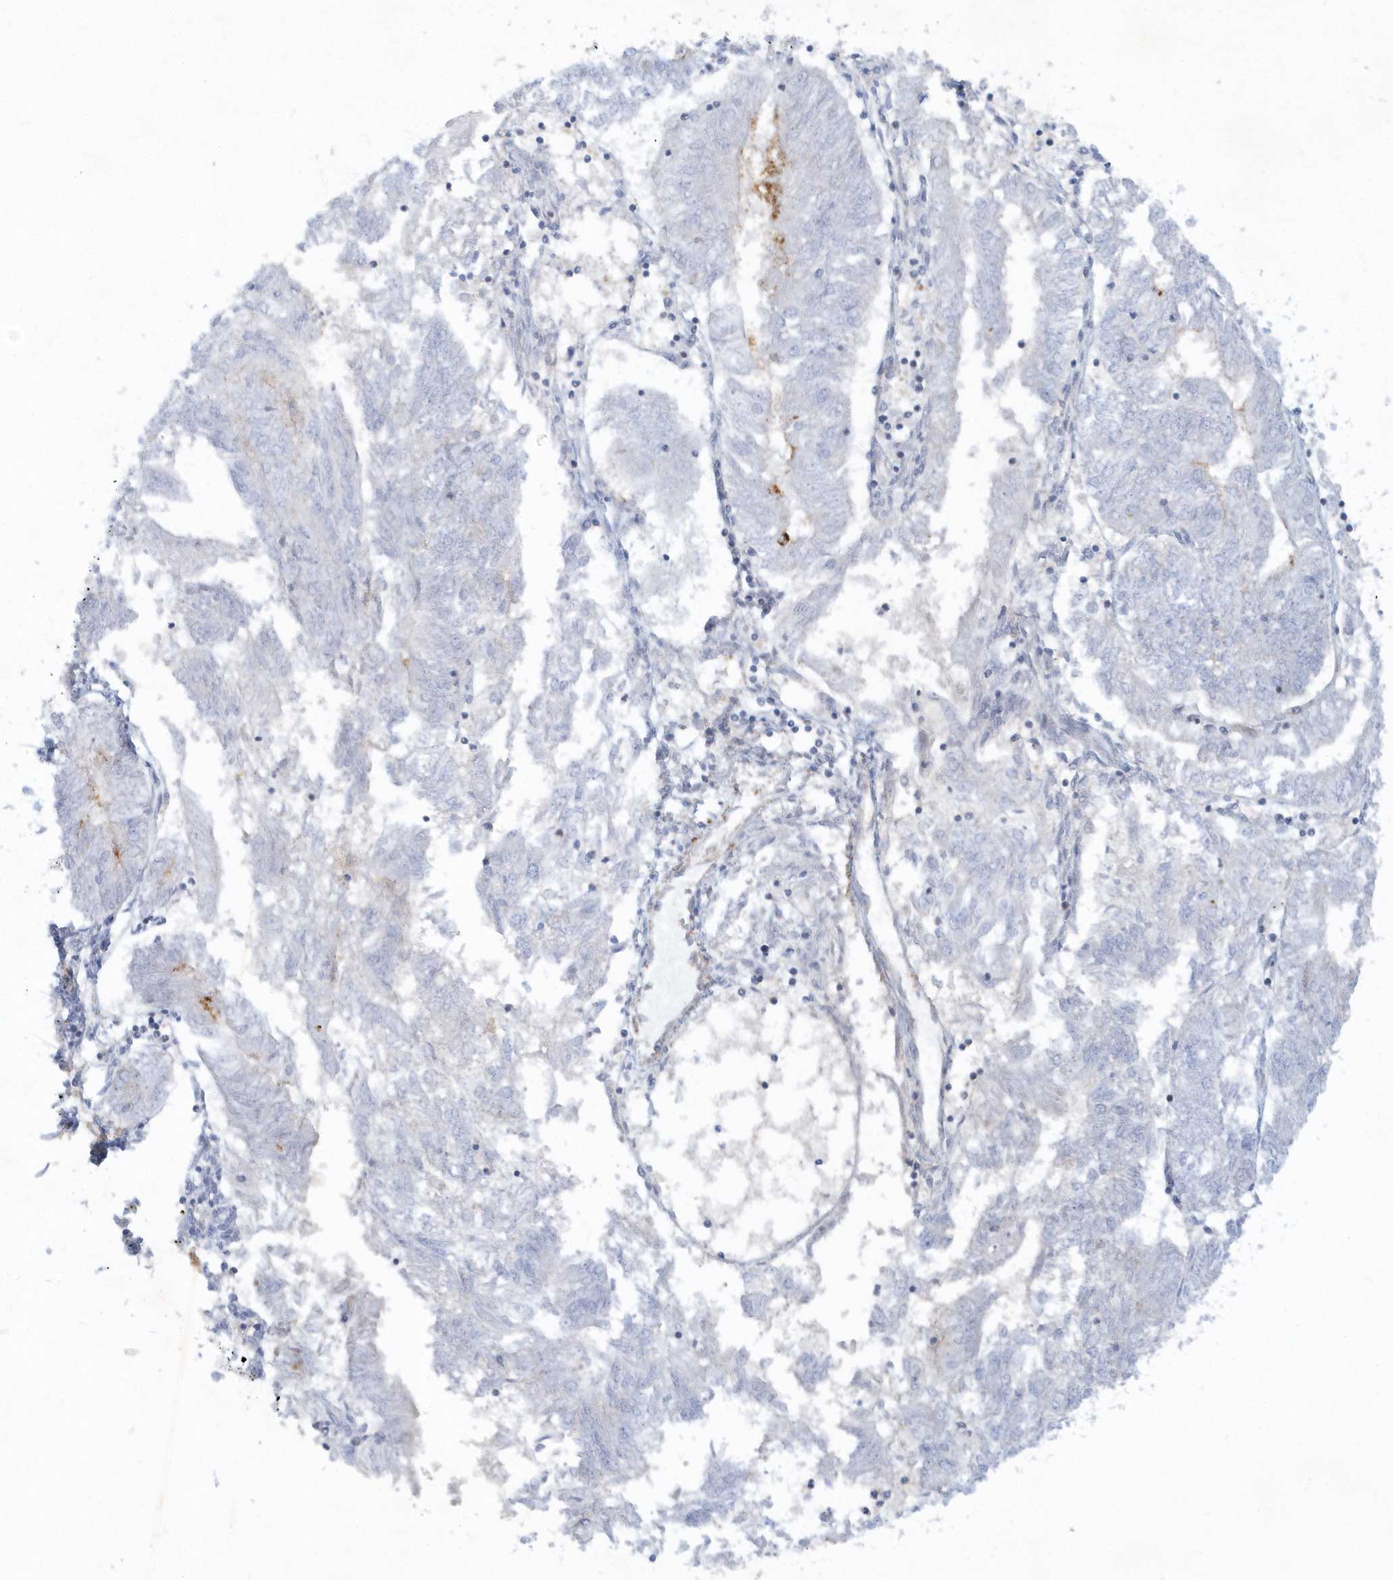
{"staining": {"intensity": "negative", "quantity": "none", "location": "none"}, "tissue": "endometrial cancer", "cell_type": "Tumor cells", "image_type": "cancer", "snomed": [{"axis": "morphology", "description": "Adenocarcinoma, NOS"}, {"axis": "topography", "description": "Endometrium"}], "caption": "Endometrial cancer stained for a protein using immunohistochemistry (IHC) demonstrates no staining tumor cells.", "gene": "DNAH1", "patient": {"sex": "female", "age": 58}}